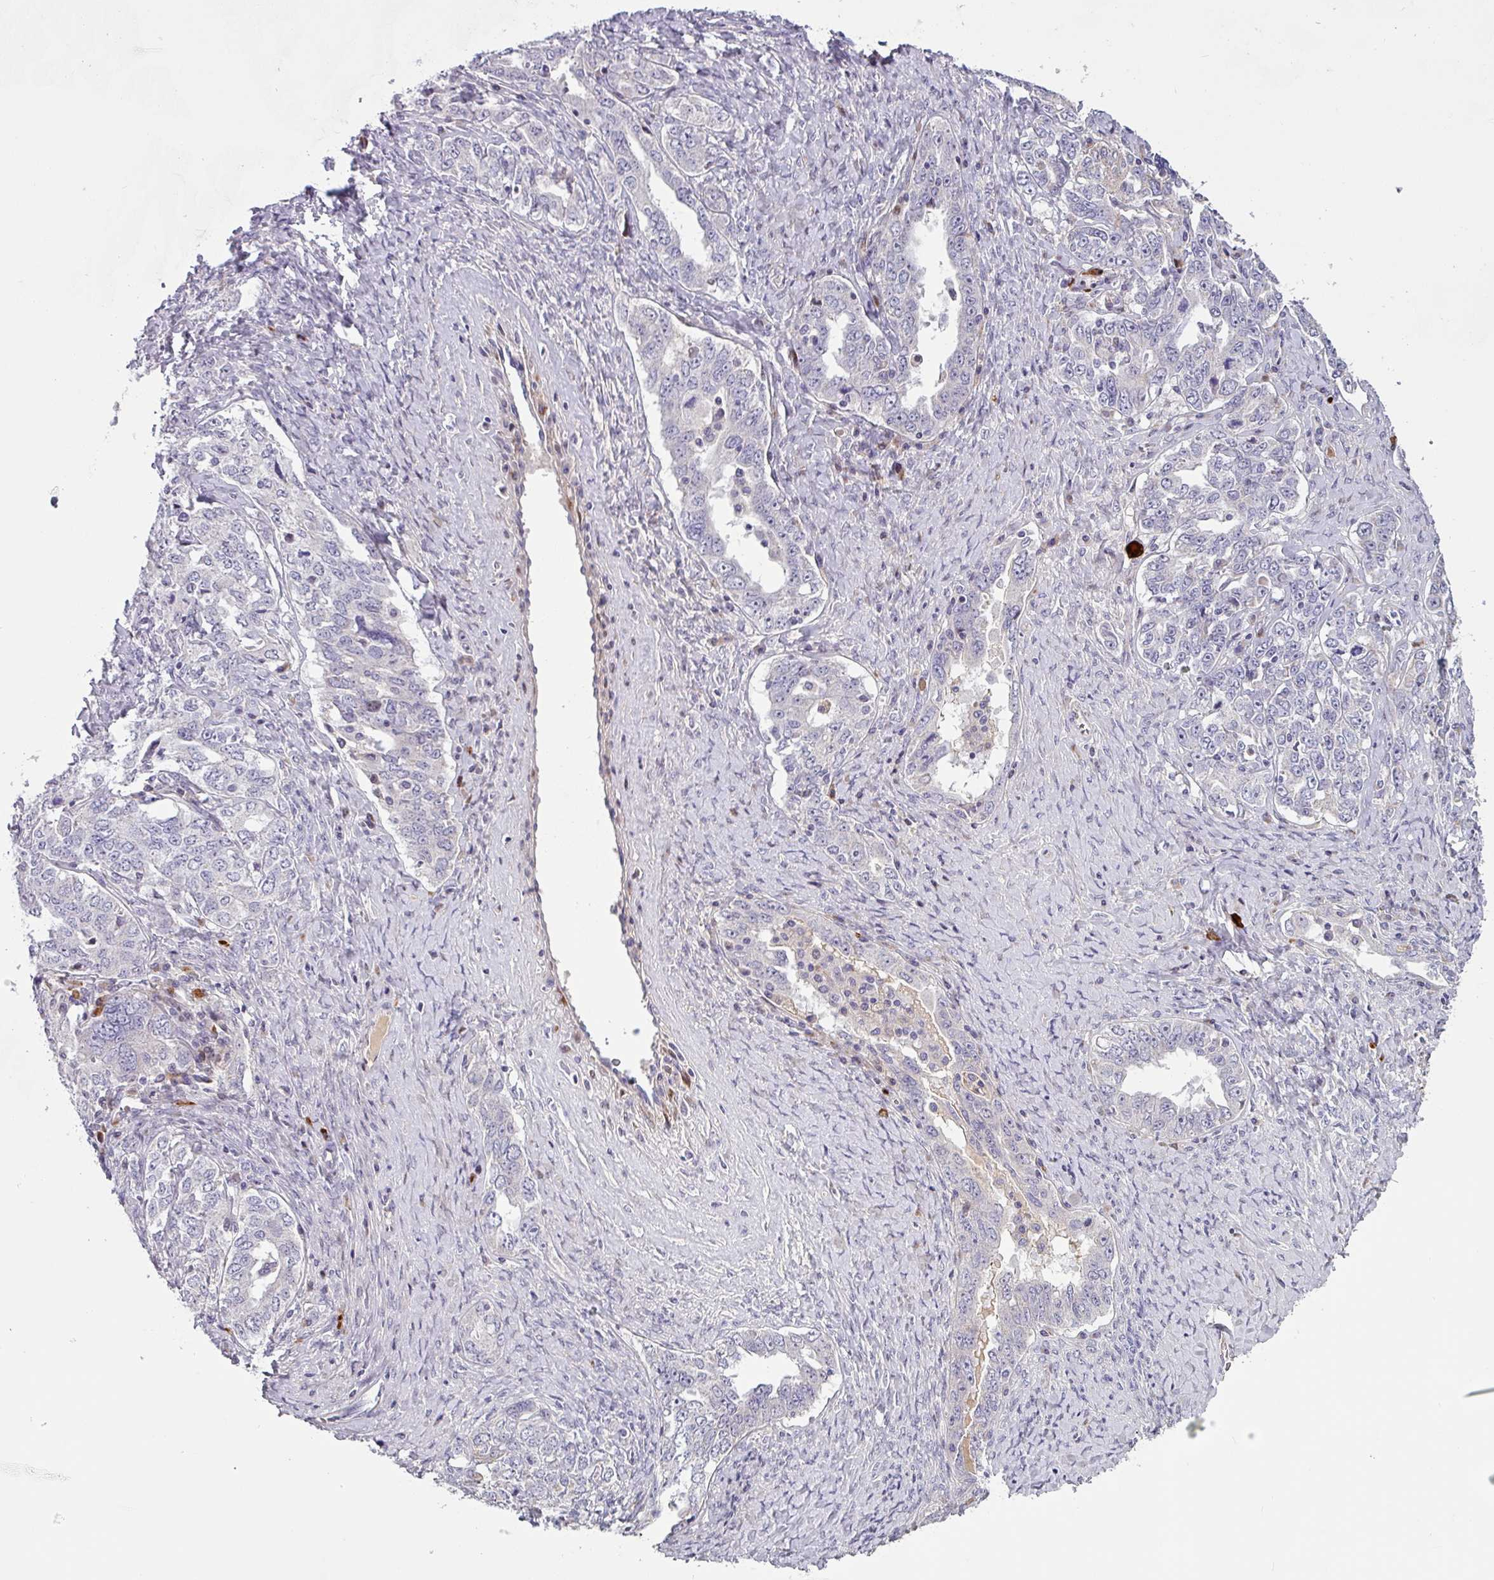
{"staining": {"intensity": "negative", "quantity": "none", "location": "none"}, "tissue": "ovarian cancer", "cell_type": "Tumor cells", "image_type": "cancer", "snomed": [{"axis": "morphology", "description": "Carcinoma, endometroid"}, {"axis": "topography", "description": "Ovary"}], "caption": "Tumor cells are negative for brown protein staining in endometroid carcinoma (ovarian).", "gene": "KLHL3", "patient": {"sex": "female", "age": 62}}